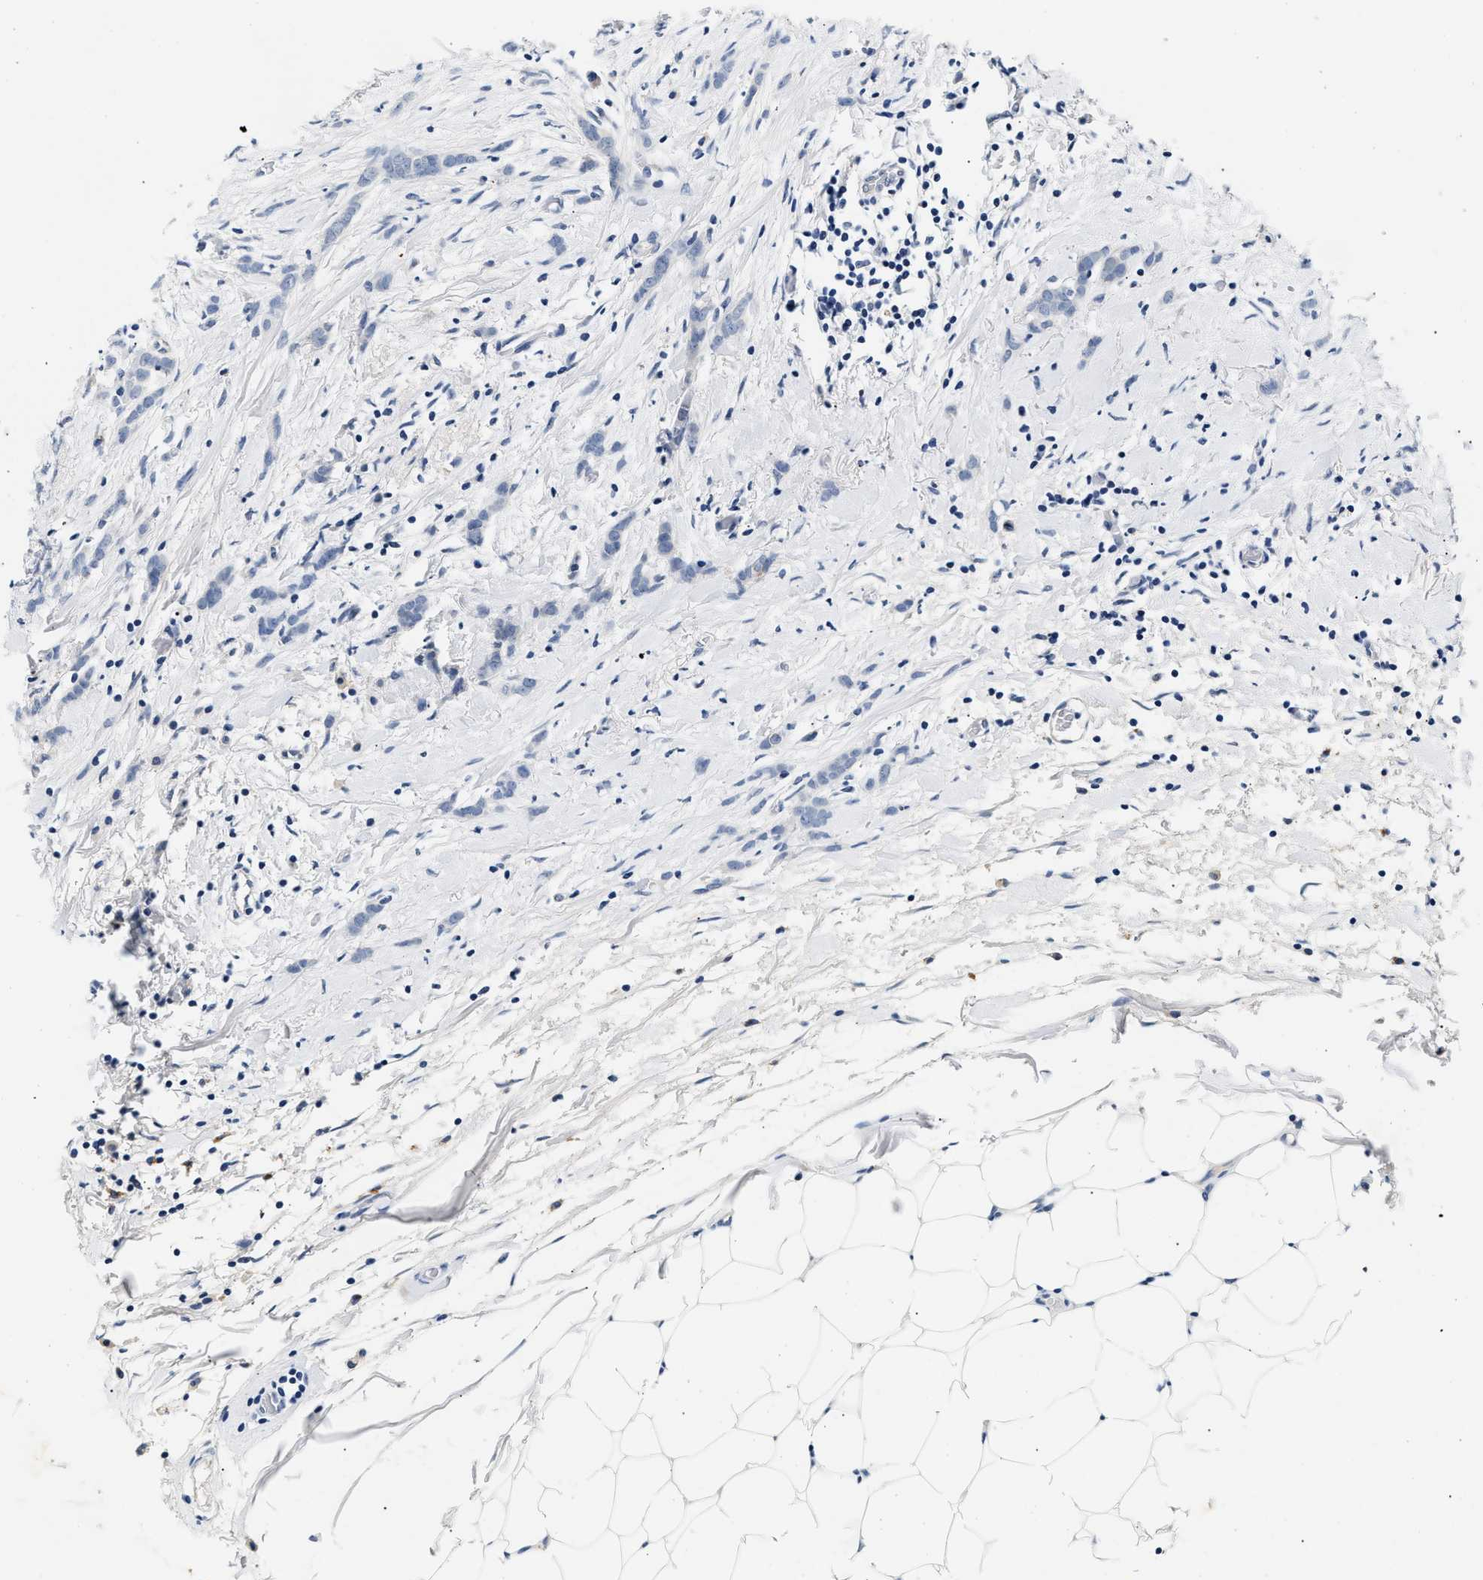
{"staining": {"intensity": "negative", "quantity": "none", "location": "none"}, "tissue": "breast cancer", "cell_type": "Tumor cells", "image_type": "cancer", "snomed": [{"axis": "morphology", "description": "Lobular carcinoma, in situ"}, {"axis": "morphology", "description": "Lobular carcinoma"}, {"axis": "topography", "description": "Breast"}], "caption": "Tumor cells are negative for brown protein staining in lobular carcinoma (breast).", "gene": "MED22", "patient": {"sex": "female", "age": 41}}